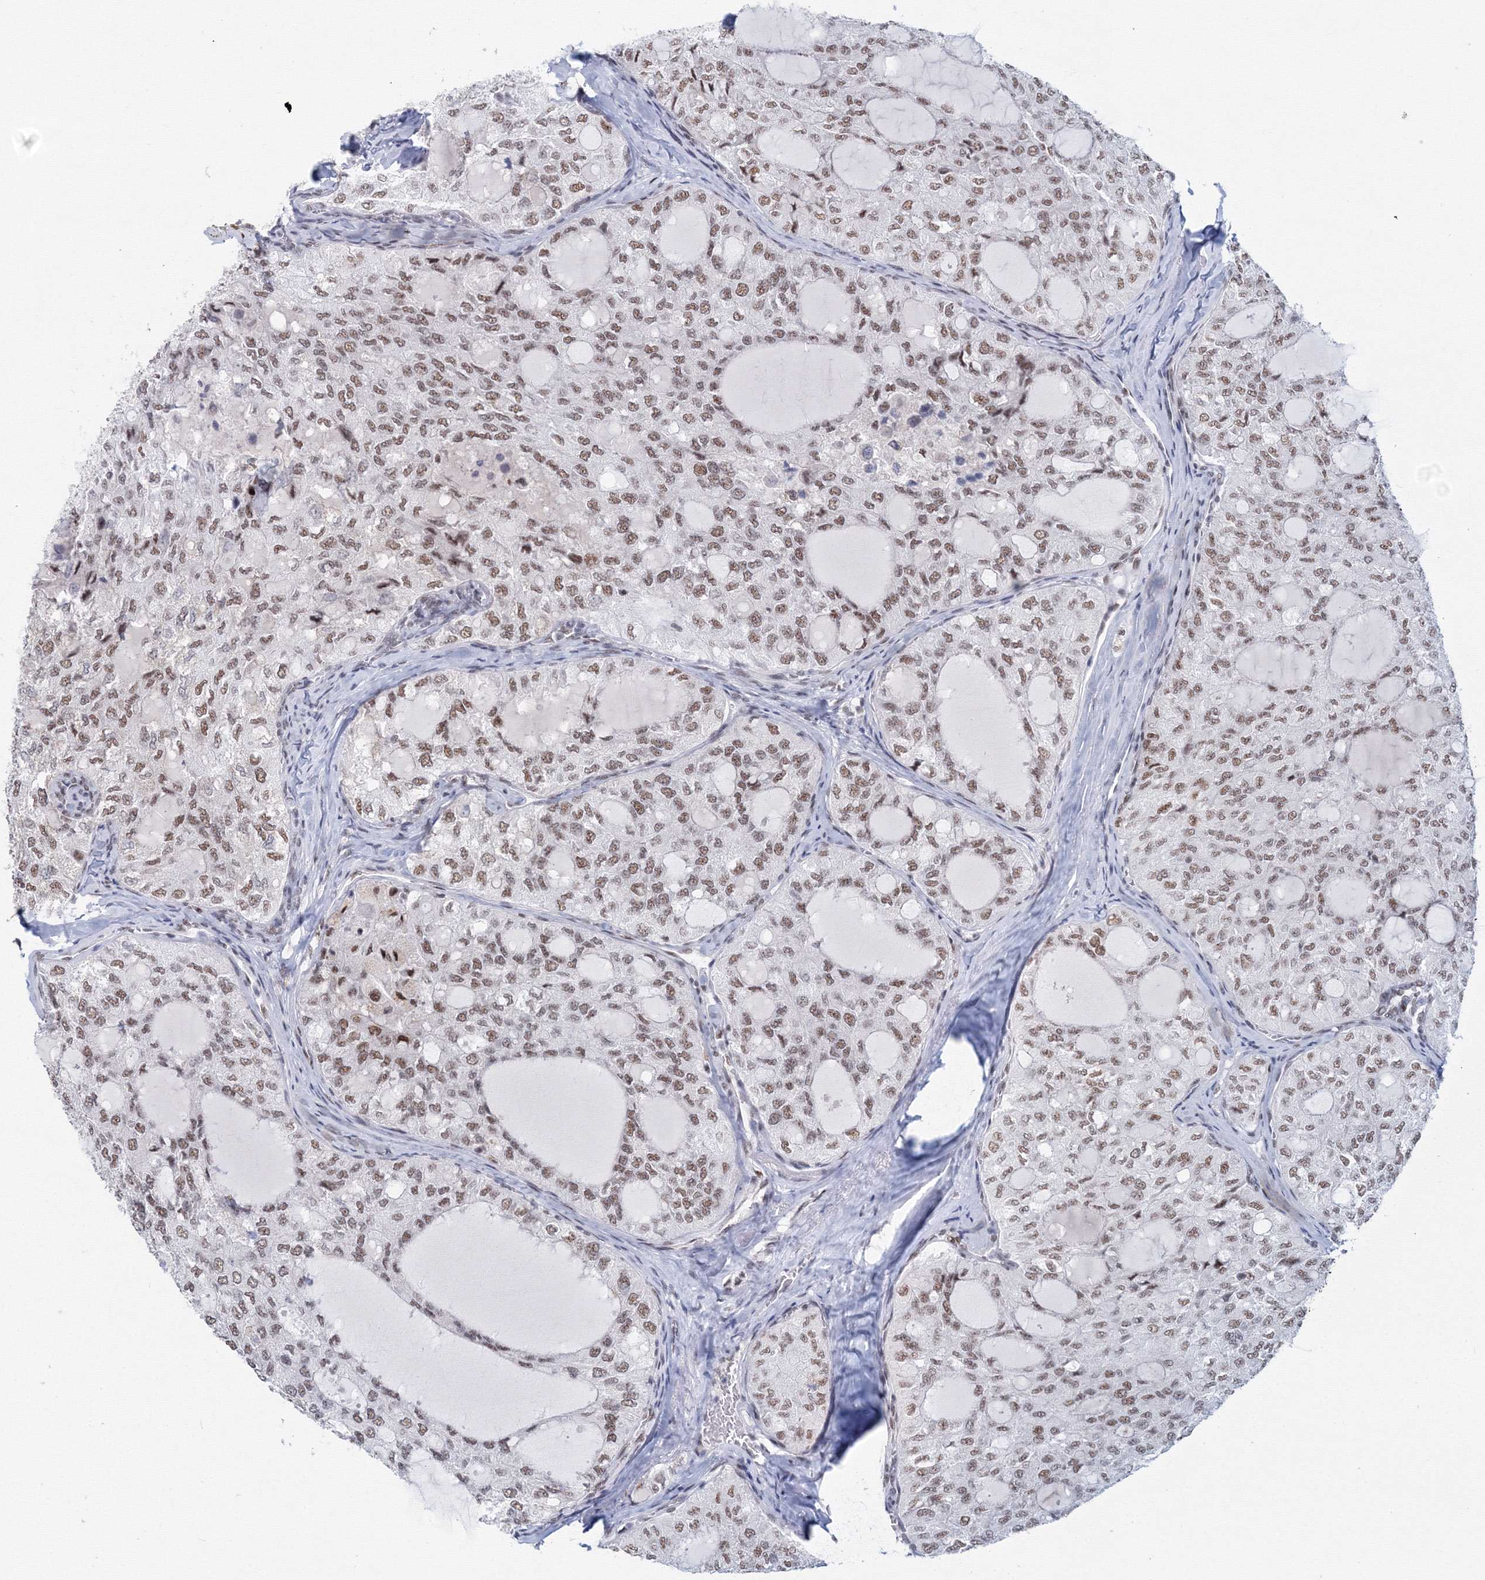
{"staining": {"intensity": "moderate", "quantity": ">75%", "location": "nuclear"}, "tissue": "thyroid cancer", "cell_type": "Tumor cells", "image_type": "cancer", "snomed": [{"axis": "morphology", "description": "Follicular adenoma carcinoma, NOS"}, {"axis": "topography", "description": "Thyroid gland"}], "caption": "High-power microscopy captured an immunohistochemistry micrograph of thyroid cancer (follicular adenoma carcinoma), revealing moderate nuclear positivity in approximately >75% of tumor cells.", "gene": "SF3B6", "patient": {"sex": "male", "age": 75}}